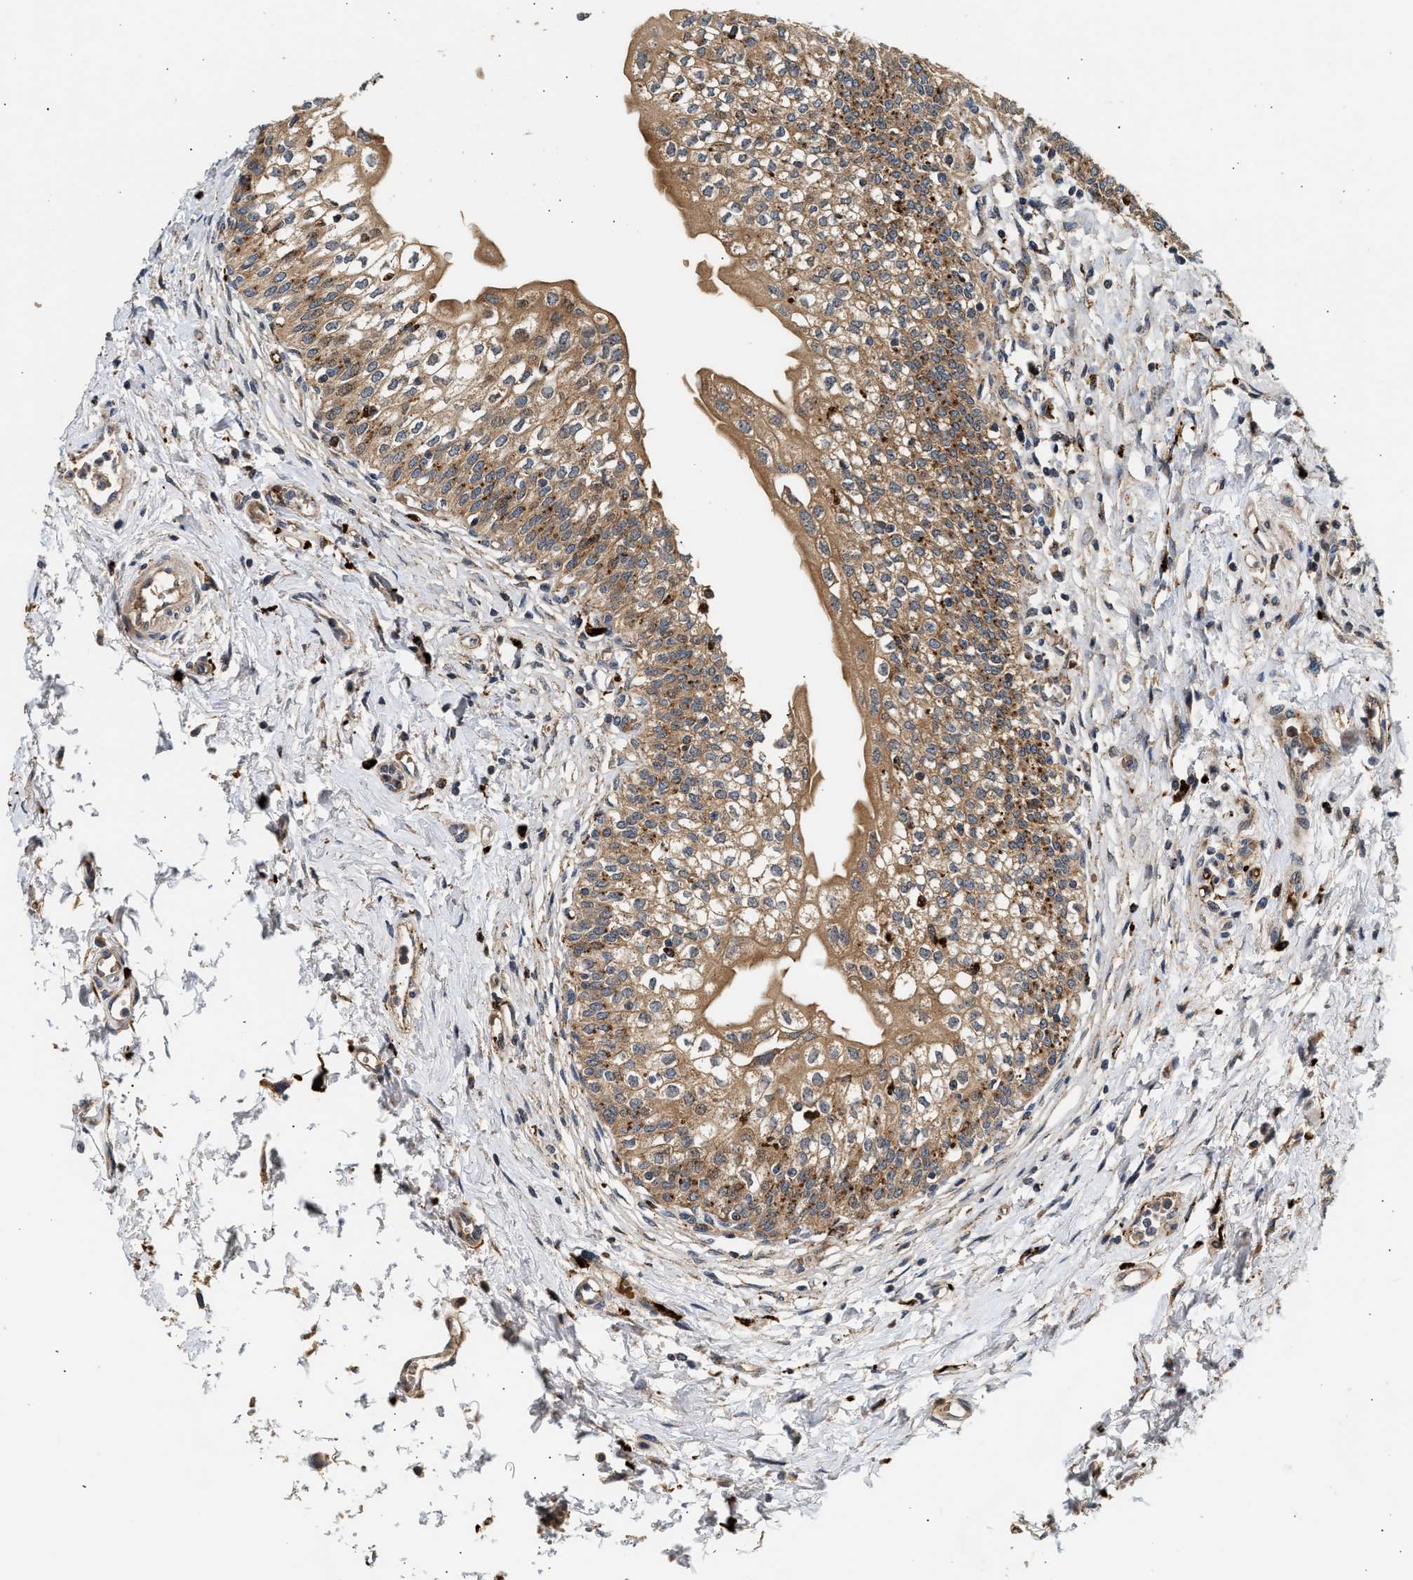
{"staining": {"intensity": "moderate", "quantity": ">75%", "location": "cytoplasmic/membranous"}, "tissue": "urinary bladder", "cell_type": "Urothelial cells", "image_type": "normal", "snomed": [{"axis": "morphology", "description": "Normal tissue, NOS"}, {"axis": "topography", "description": "Urinary bladder"}], "caption": "Moderate cytoplasmic/membranous staining for a protein is identified in approximately >75% of urothelial cells of normal urinary bladder using IHC.", "gene": "PLD3", "patient": {"sex": "male", "age": 55}}